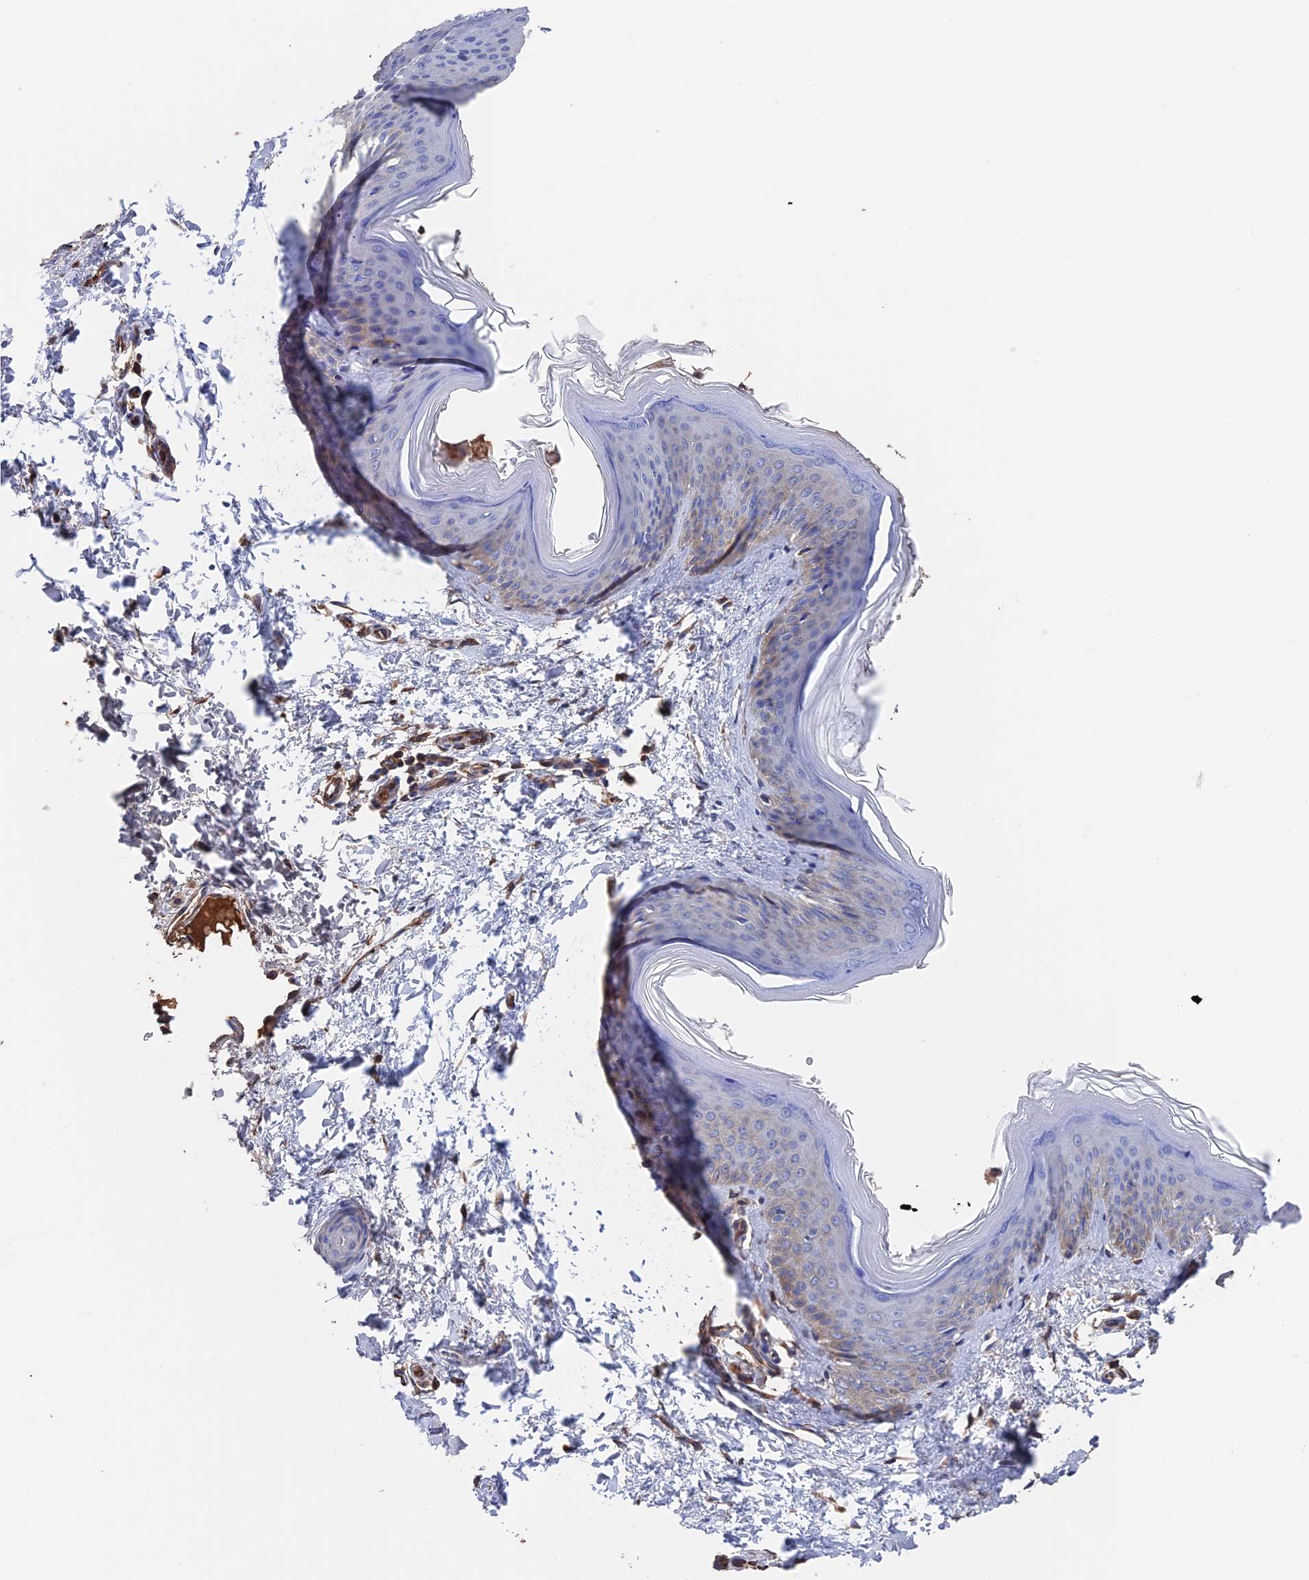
{"staining": {"intensity": "moderate", "quantity": "<25%", "location": "cytoplasmic/membranous"}, "tissue": "skin", "cell_type": "Fibroblasts", "image_type": "normal", "snomed": [{"axis": "morphology", "description": "Normal tissue, NOS"}, {"axis": "topography", "description": "Skin"}], "caption": "Fibroblasts exhibit low levels of moderate cytoplasmic/membranous positivity in about <25% of cells in unremarkable skin.", "gene": "HPF1", "patient": {"sex": "female", "age": 27}}